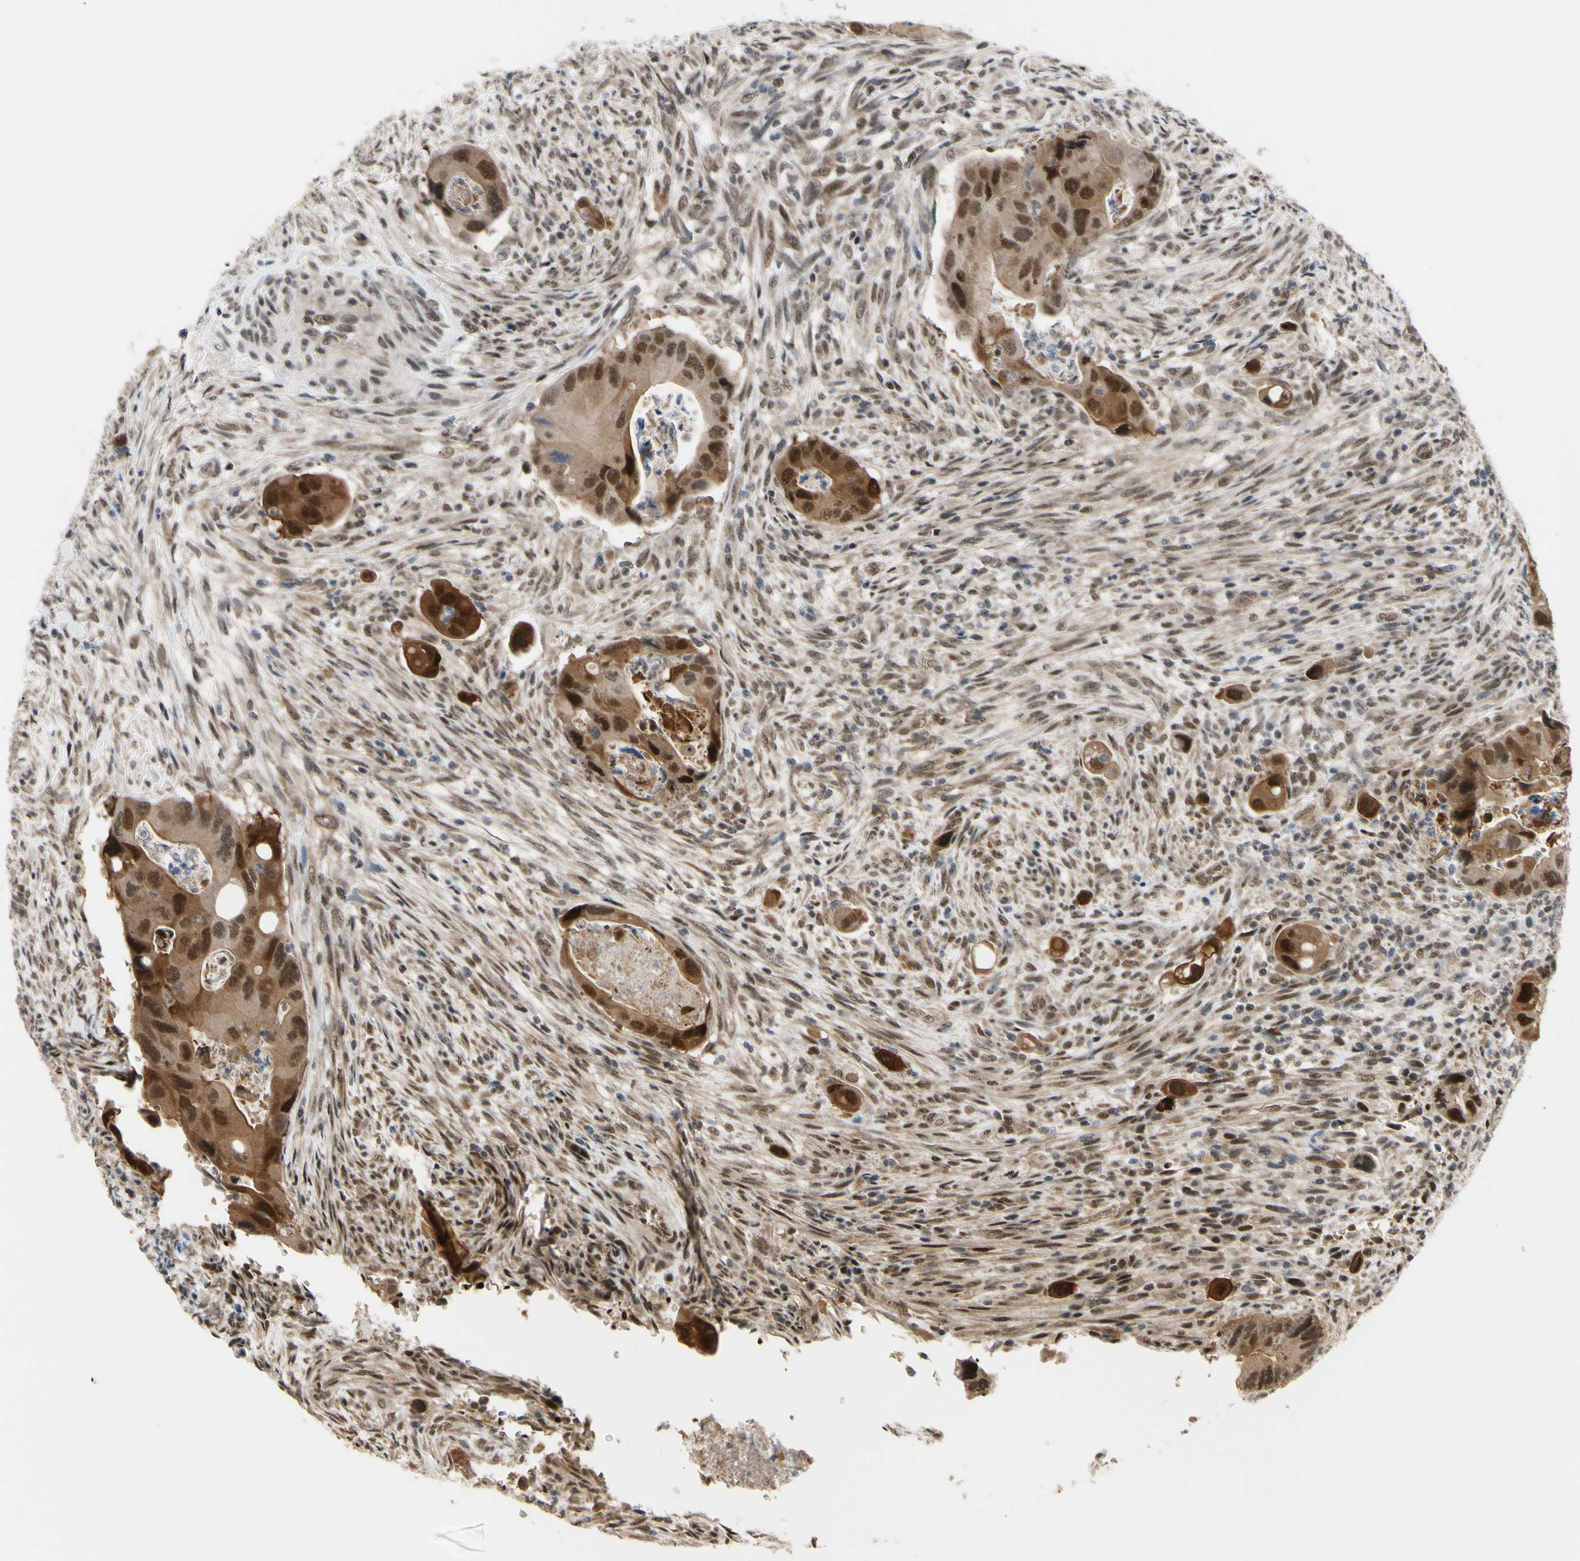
{"staining": {"intensity": "strong", "quantity": ">75%", "location": "cytoplasmic/membranous,nuclear"}, "tissue": "colorectal cancer", "cell_type": "Tumor cells", "image_type": "cancer", "snomed": [{"axis": "morphology", "description": "Adenocarcinoma, NOS"}, {"axis": "topography", "description": "Rectum"}], "caption": "Tumor cells reveal high levels of strong cytoplasmic/membranous and nuclear expression in about >75% of cells in human colorectal adenocarcinoma.", "gene": "THAP12", "patient": {"sex": "female", "age": 57}}